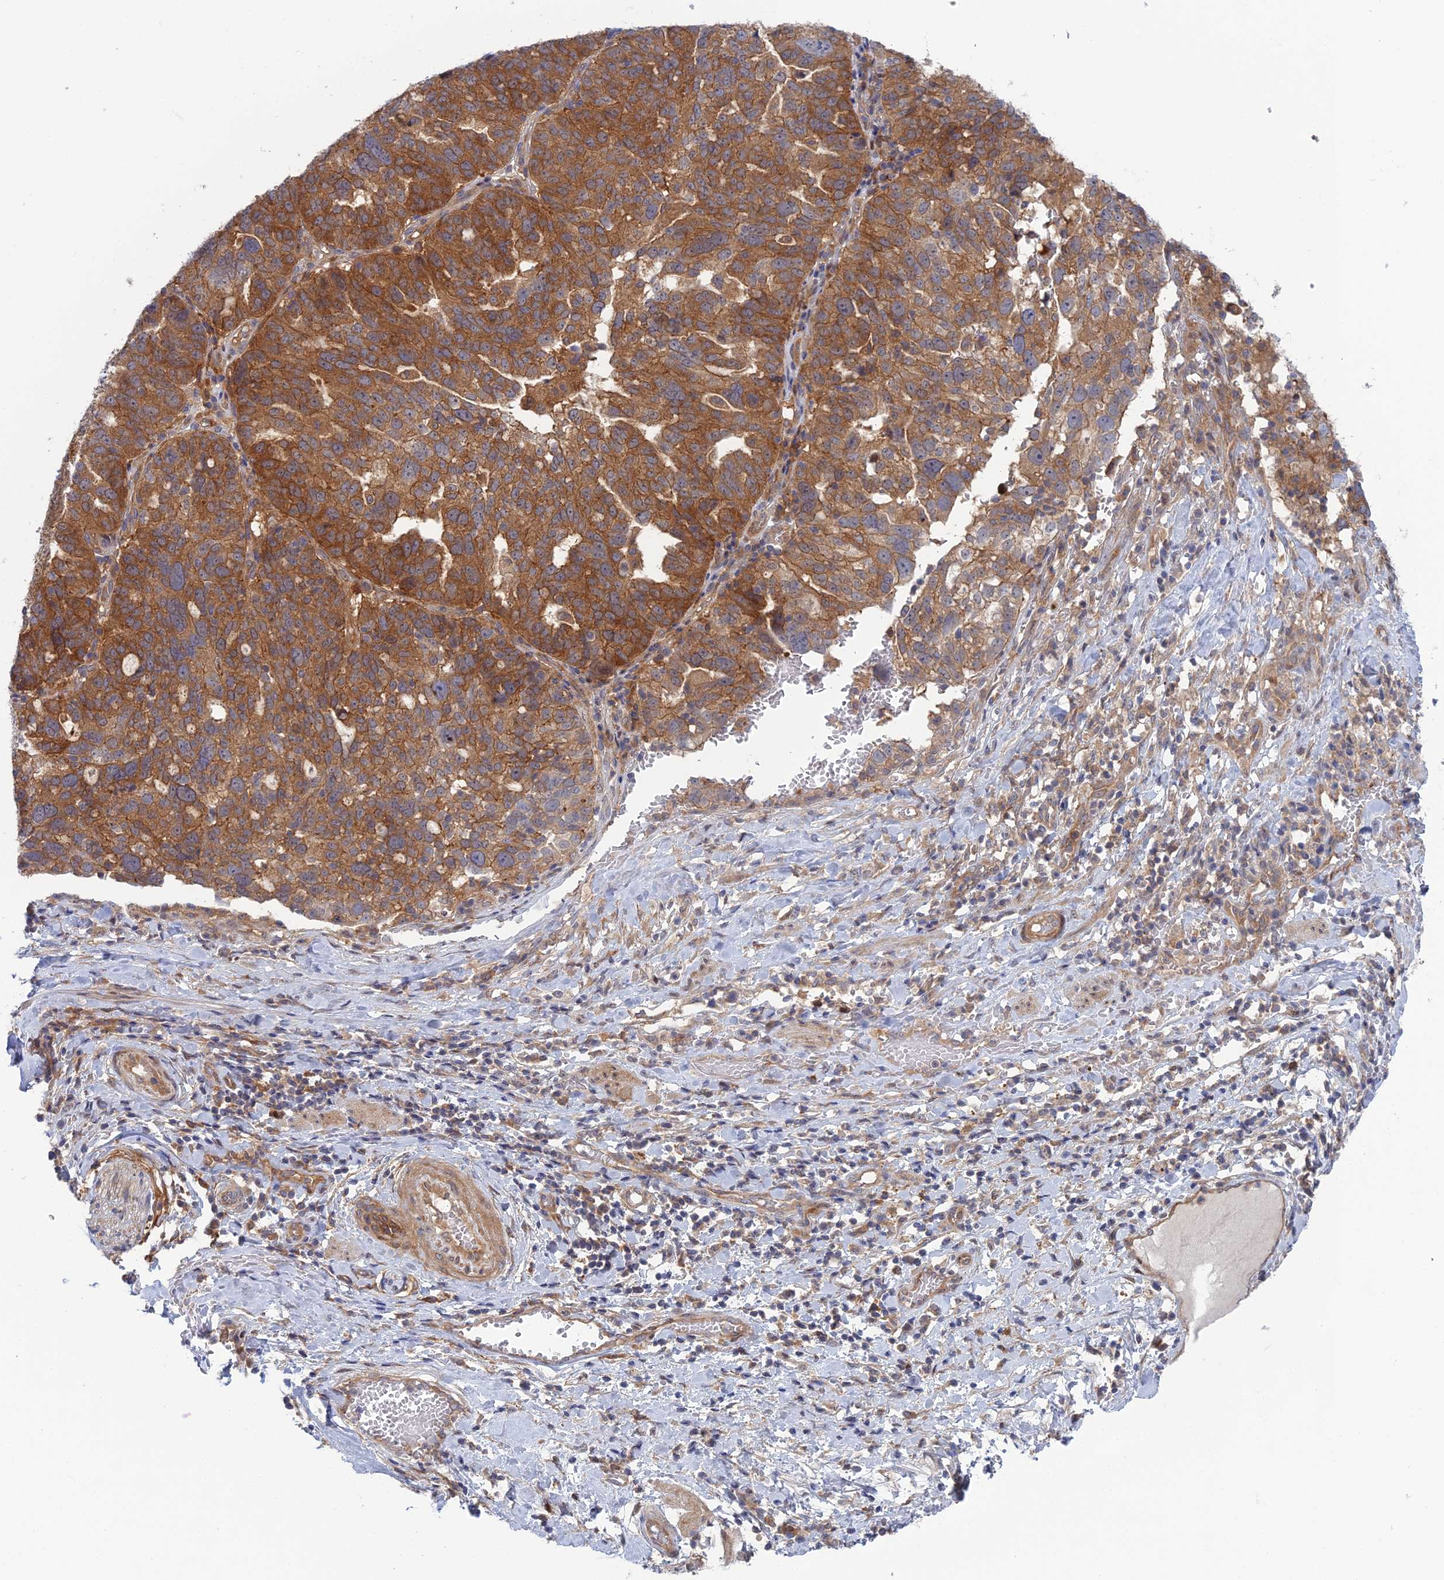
{"staining": {"intensity": "moderate", "quantity": ">75%", "location": "cytoplasmic/membranous"}, "tissue": "ovarian cancer", "cell_type": "Tumor cells", "image_type": "cancer", "snomed": [{"axis": "morphology", "description": "Cystadenocarcinoma, serous, NOS"}, {"axis": "topography", "description": "Ovary"}], "caption": "A histopathology image of ovarian cancer stained for a protein shows moderate cytoplasmic/membranous brown staining in tumor cells.", "gene": "ABHD1", "patient": {"sex": "female", "age": 59}}